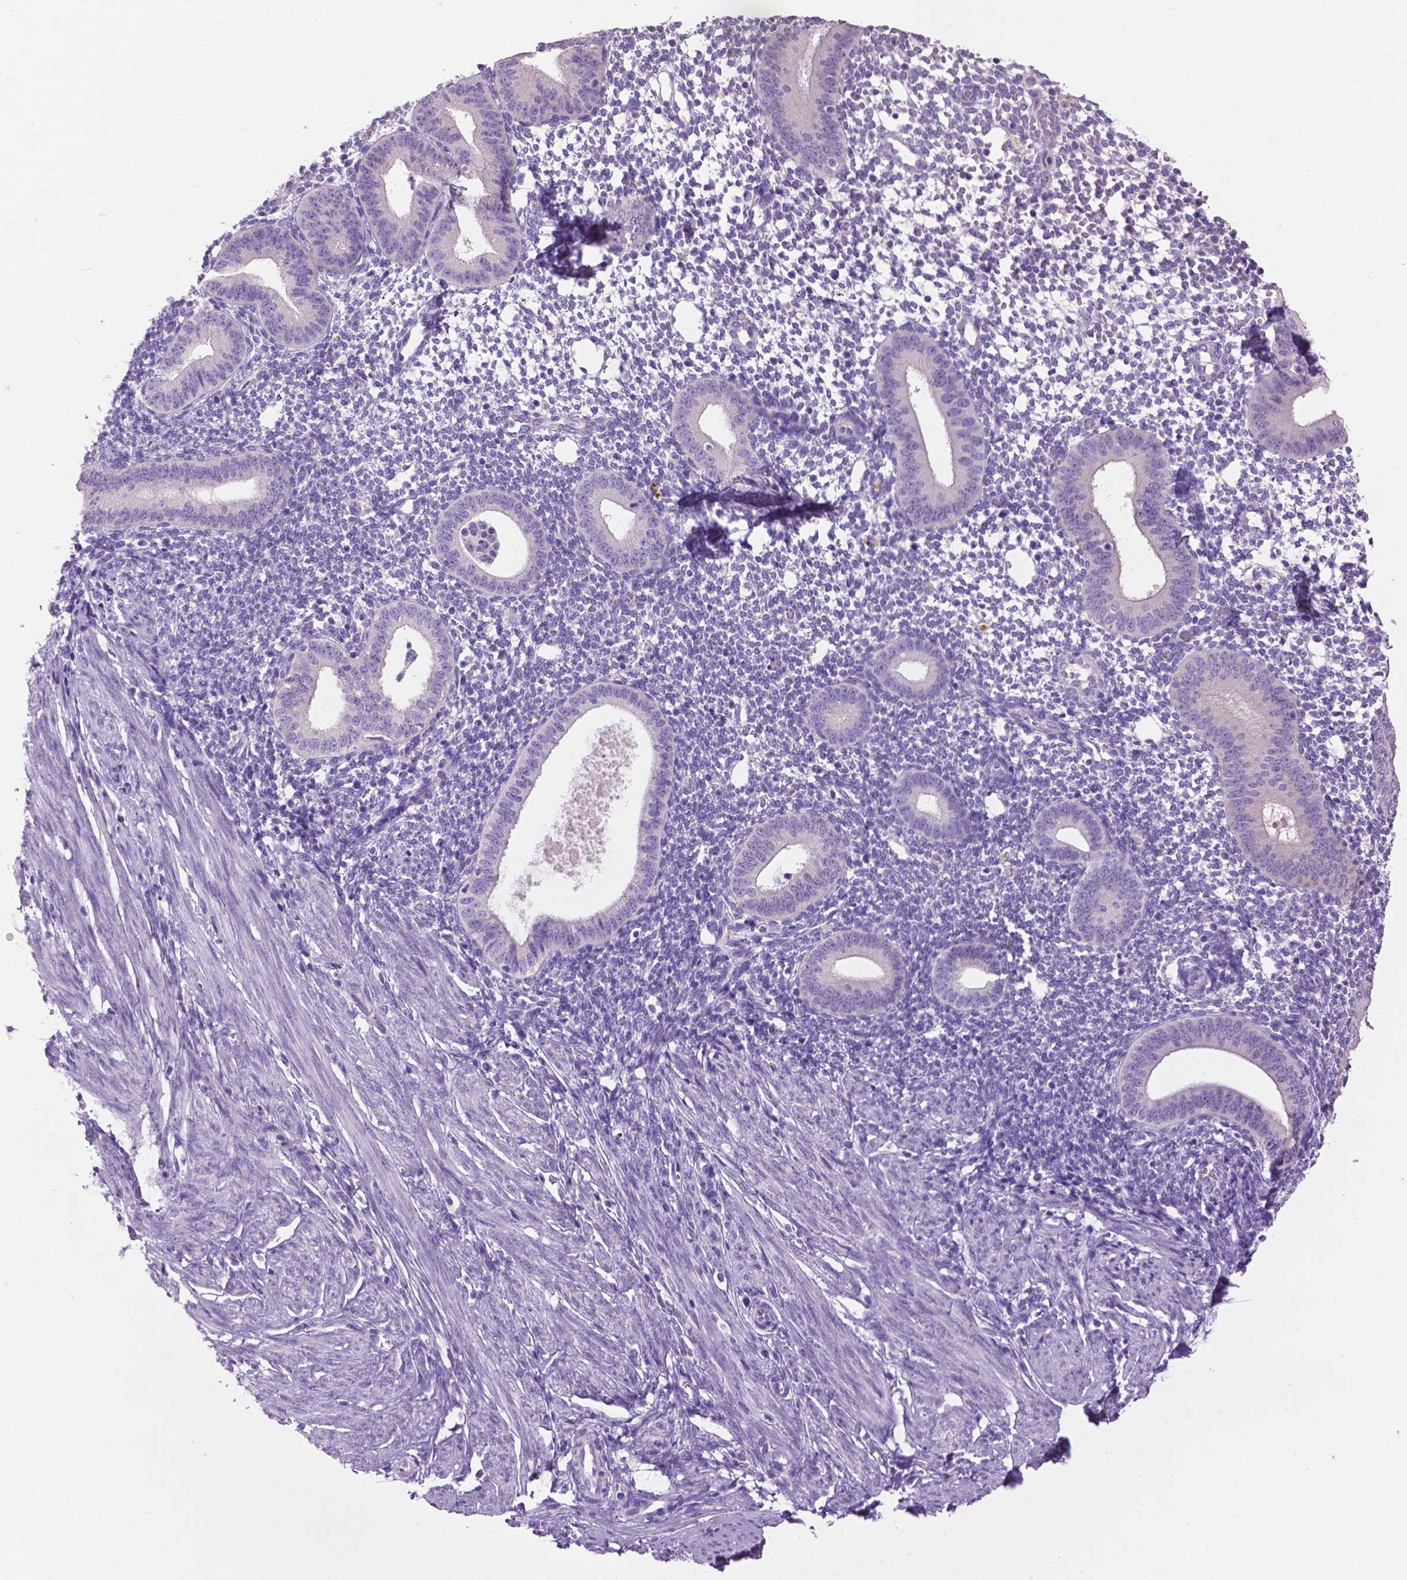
{"staining": {"intensity": "negative", "quantity": "none", "location": "none"}, "tissue": "endometrium", "cell_type": "Cells in endometrial stroma", "image_type": "normal", "snomed": [{"axis": "morphology", "description": "Normal tissue, NOS"}, {"axis": "topography", "description": "Endometrium"}], "caption": "Immunohistochemistry (IHC) micrograph of unremarkable endometrium: human endometrium stained with DAB reveals no significant protein expression in cells in endometrial stroma.", "gene": "CRYBA4", "patient": {"sex": "female", "age": 40}}